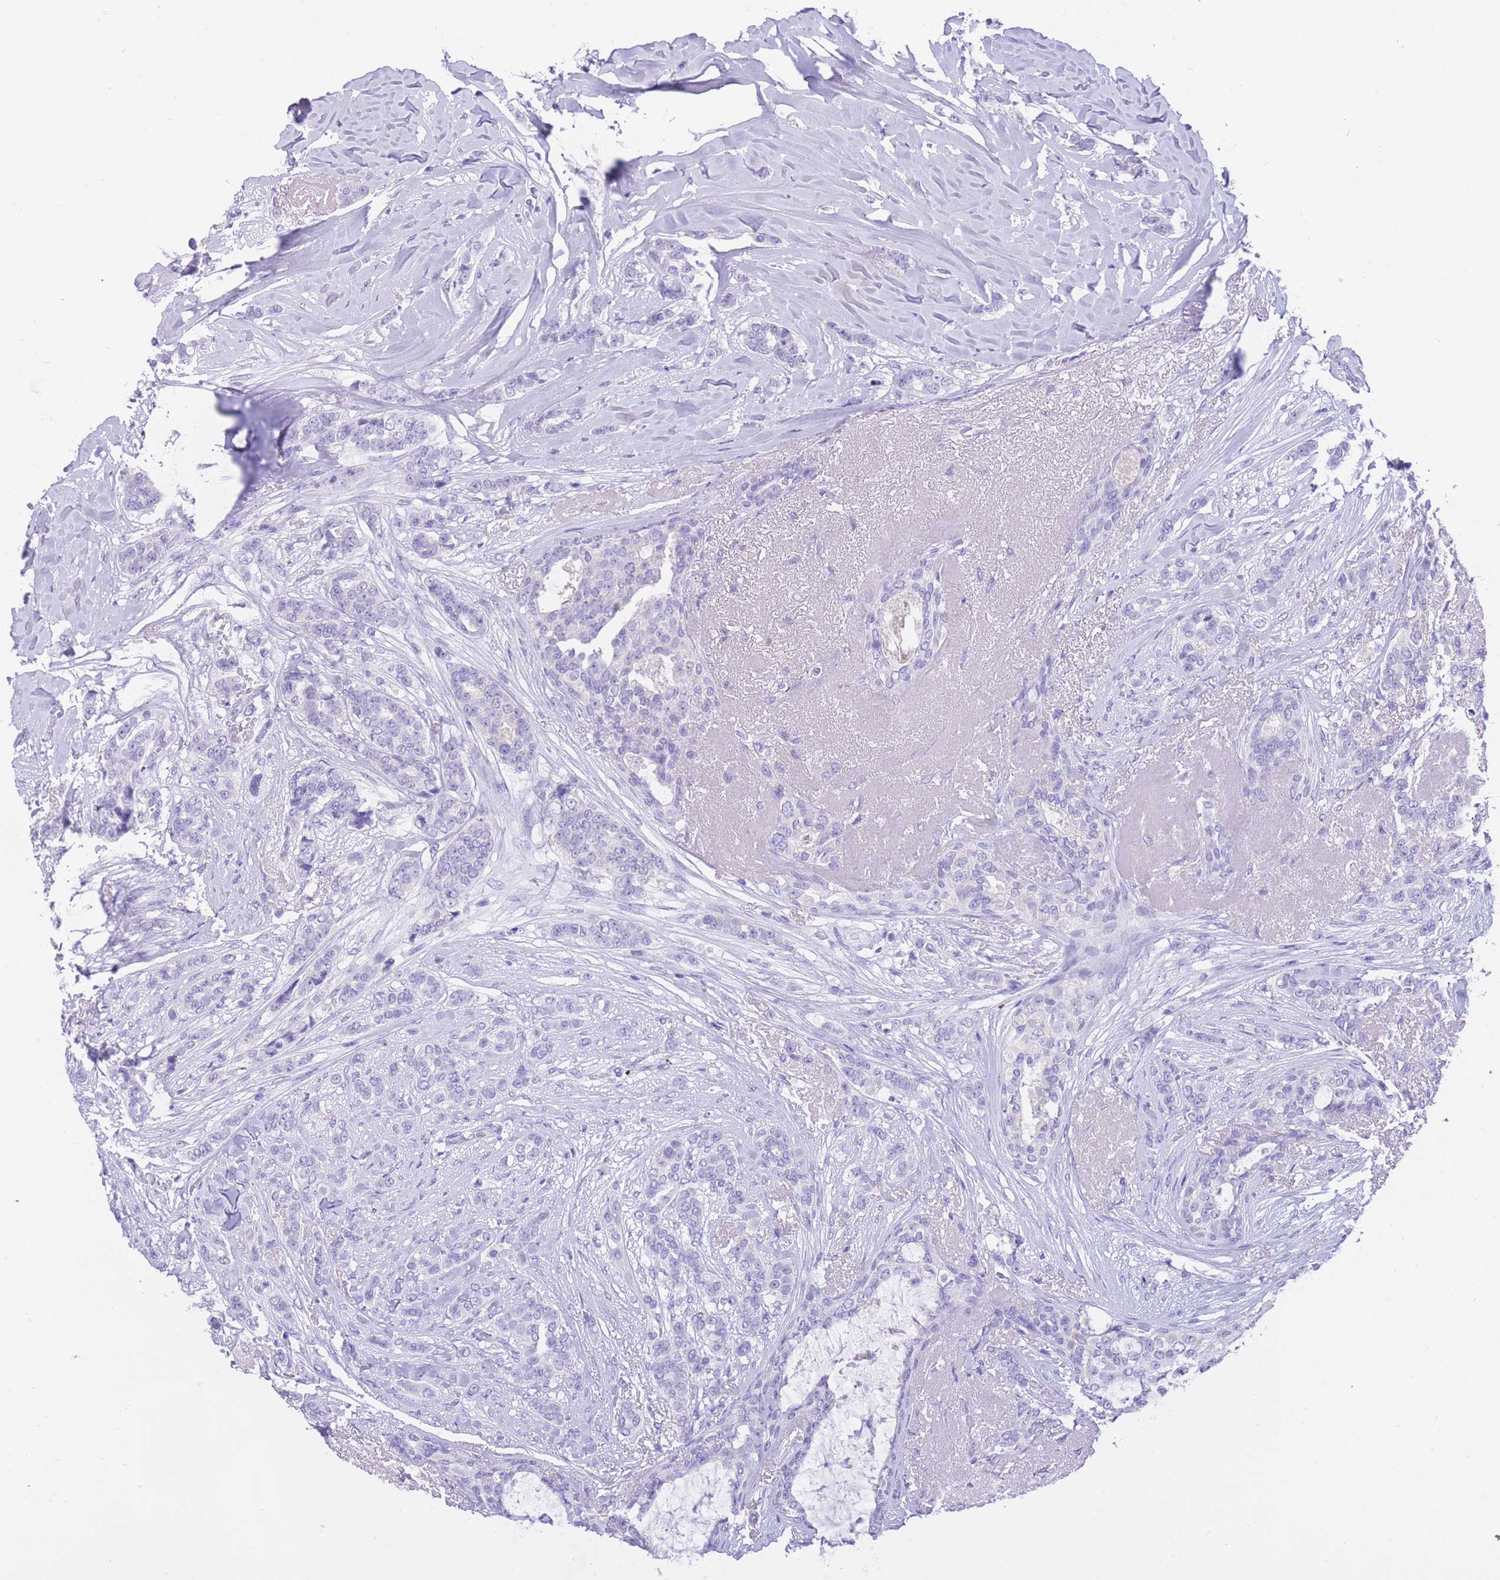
{"staining": {"intensity": "negative", "quantity": "none", "location": "none"}, "tissue": "breast cancer", "cell_type": "Tumor cells", "image_type": "cancer", "snomed": [{"axis": "morphology", "description": "Lobular carcinoma"}, {"axis": "topography", "description": "Breast"}], "caption": "A photomicrograph of human breast lobular carcinoma is negative for staining in tumor cells.", "gene": "SULT1A1", "patient": {"sex": "female", "age": 51}}